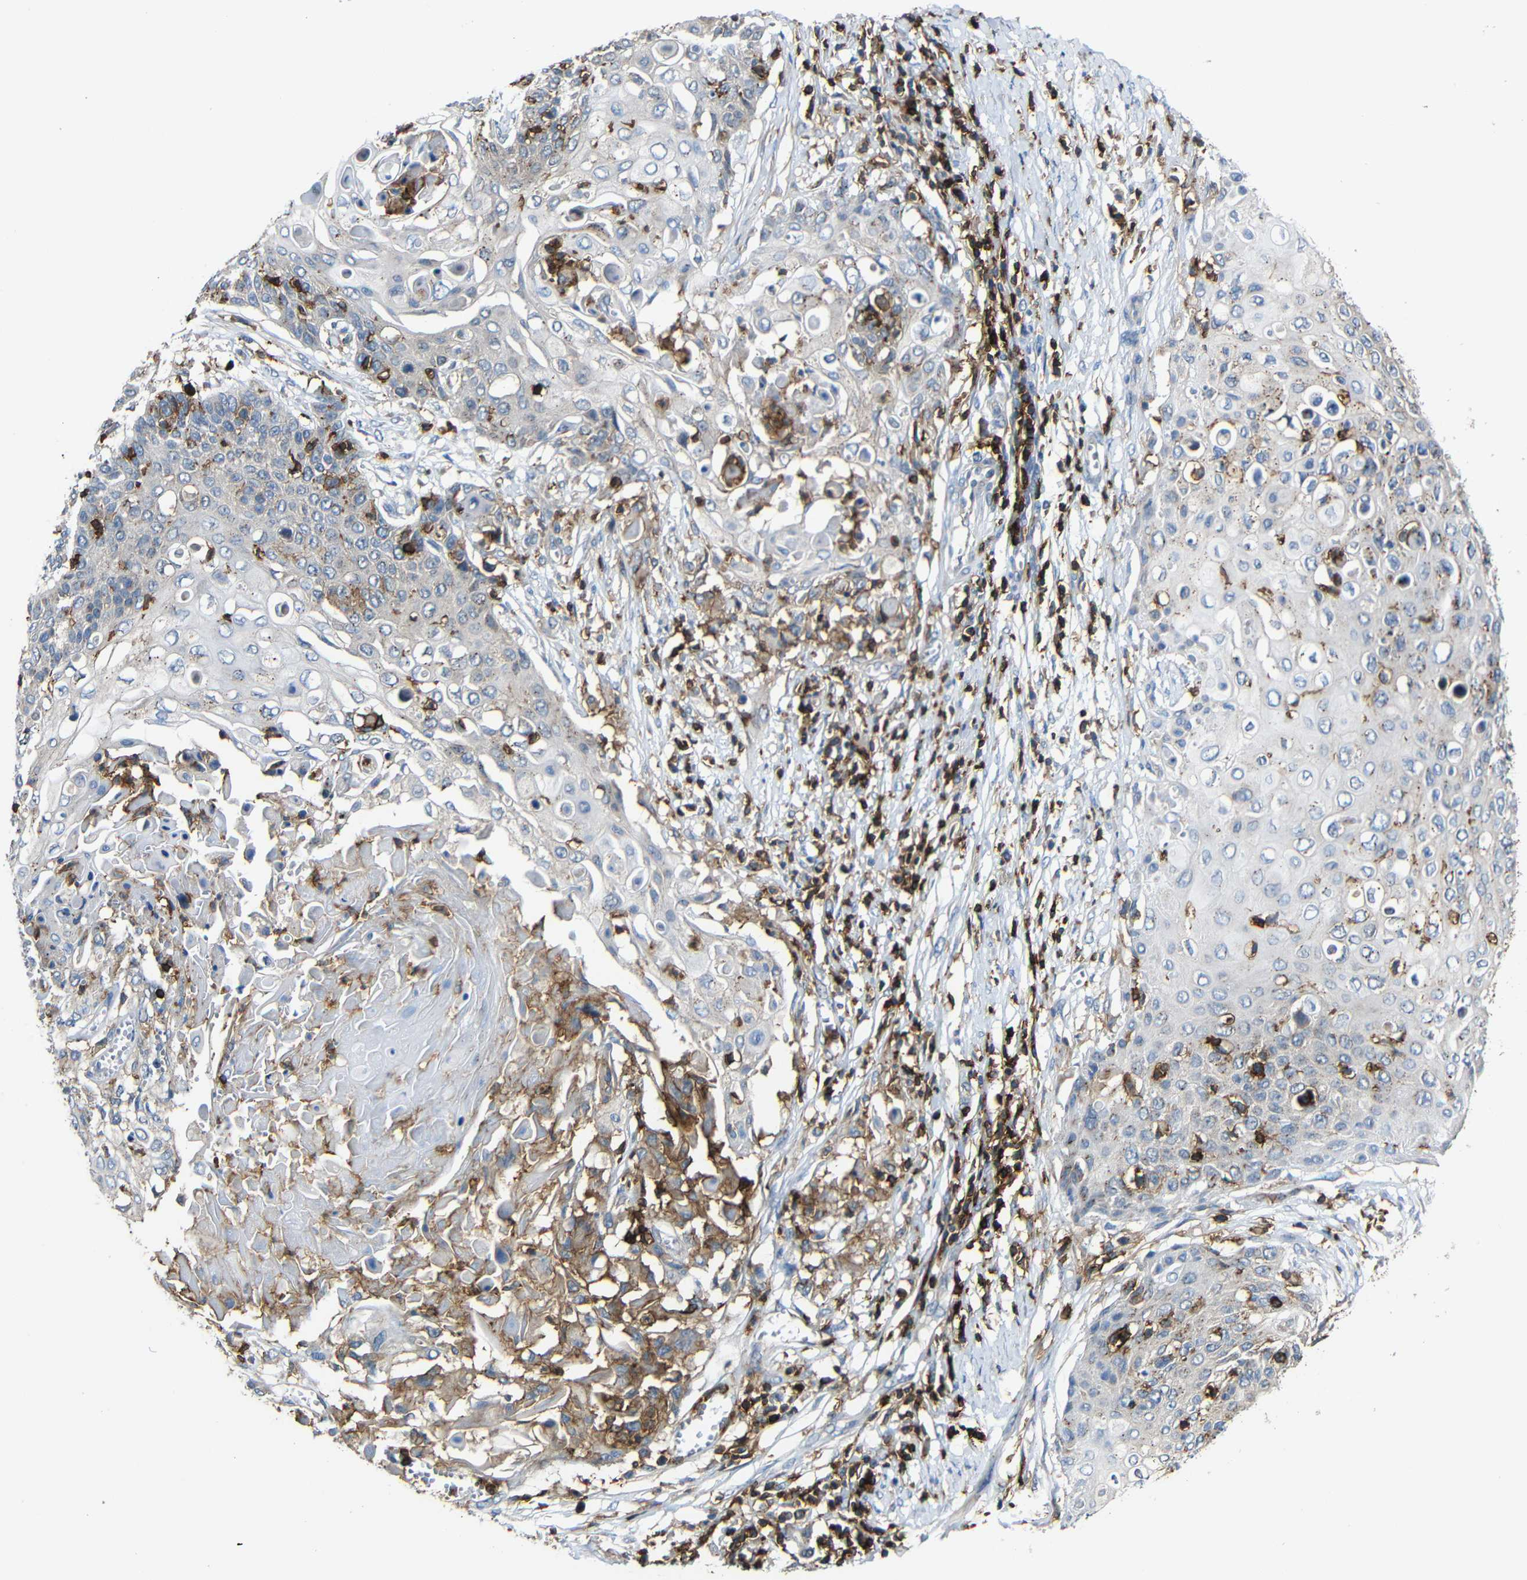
{"staining": {"intensity": "weak", "quantity": "<25%", "location": "cytoplasmic/membranous"}, "tissue": "cervical cancer", "cell_type": "Tumor cells", "image_type": "cancer", "snomed": [{"axis": "morphology", "description": "Squamous cell carcinoma, NOS"}, {"axis": "topography", "description": "Cervix"}], "caption": "DAB immunohistochemical staining of cervical squamous cell carcinoma exhibits no significant expression in tumor cells. (DAB immunohistochemistry, high magnification).", "gene": "P2RY12", "patient": {"sex": "female", "age": 39}}